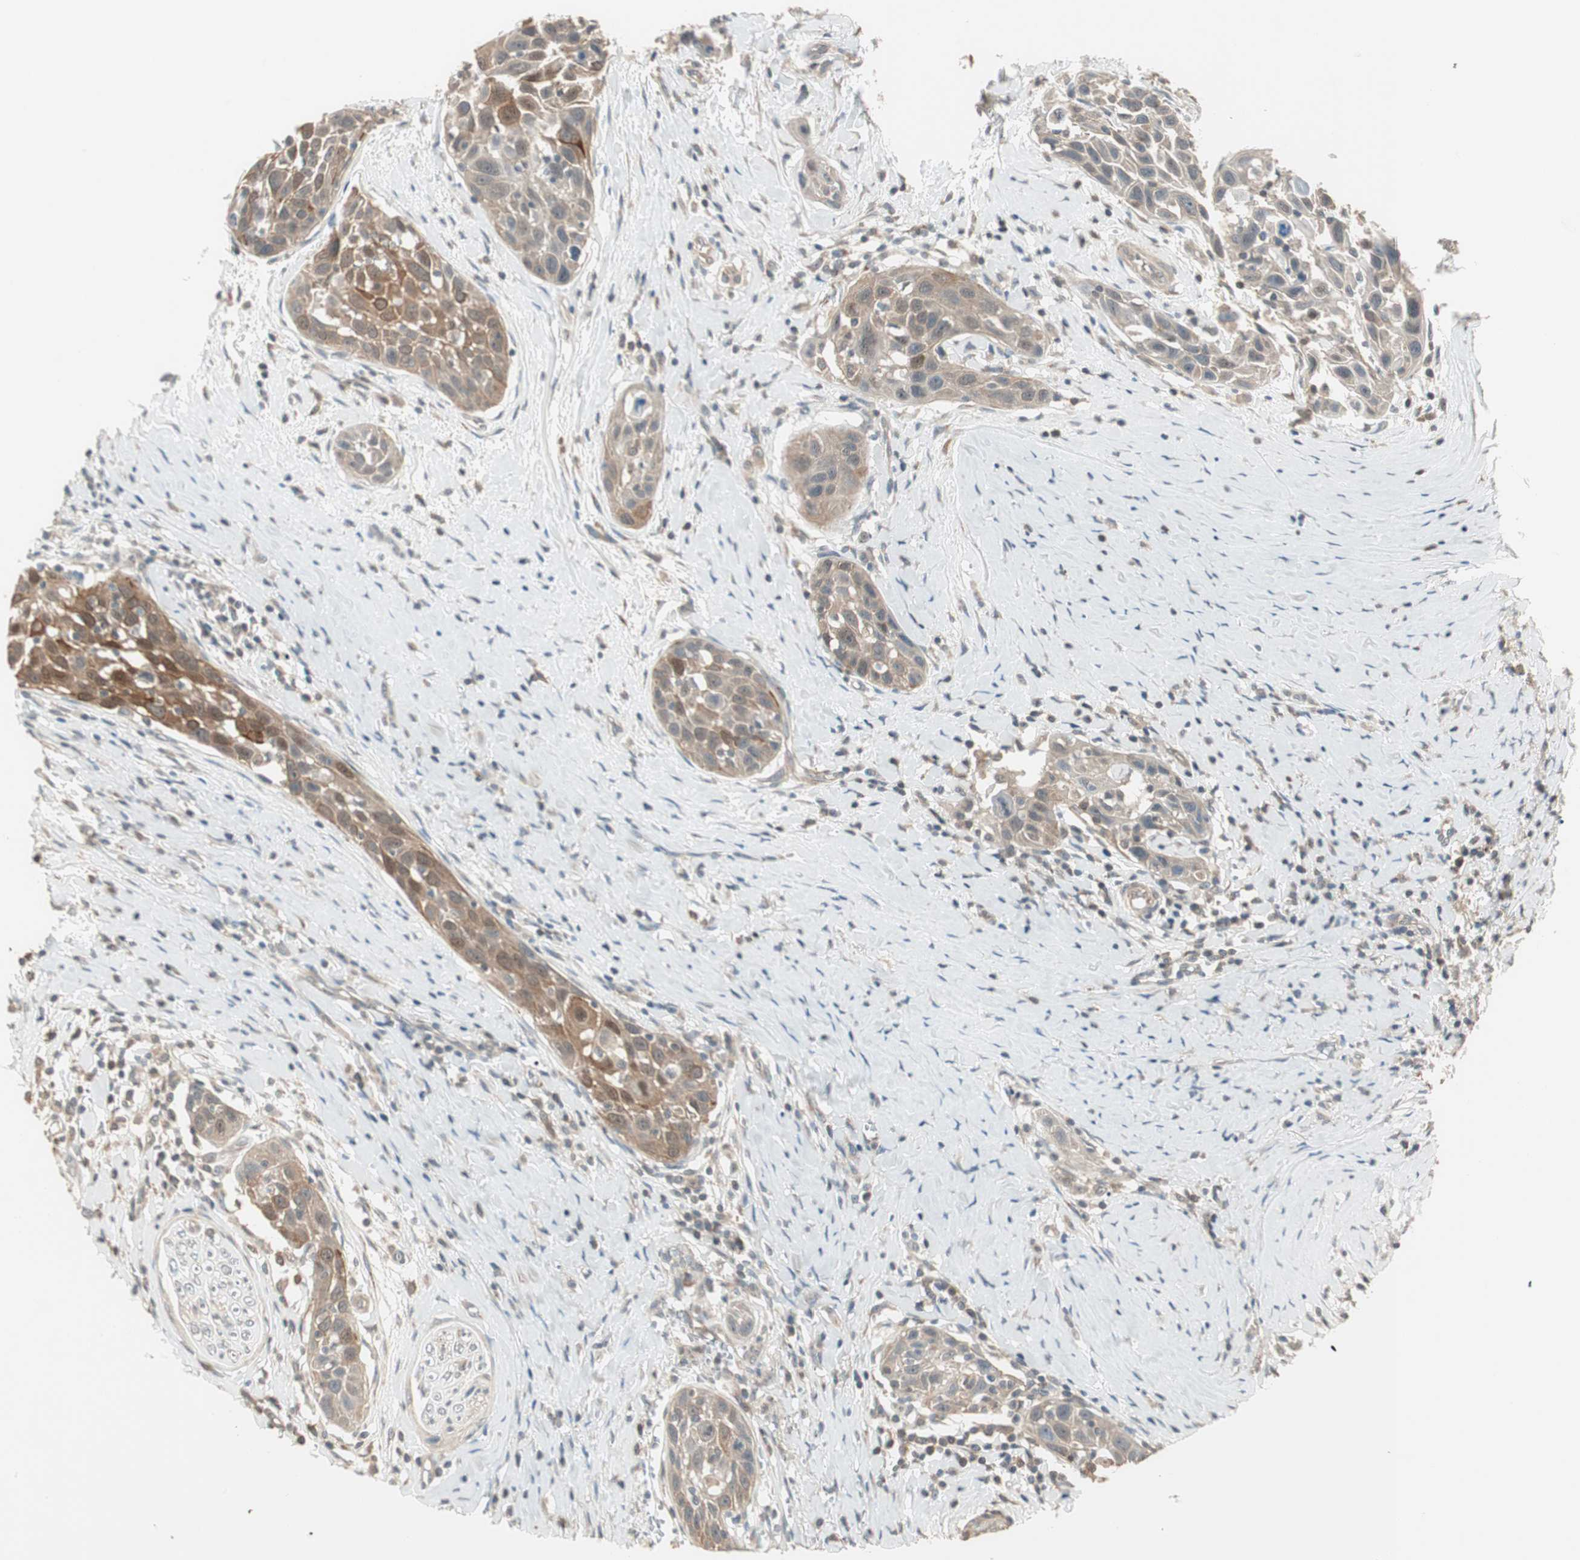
{"staining": {"intensity": "moderate", "quantity": "25%-75%", "location": "cytoplasmic/membranous"}, "tissue": "head and neck cancer", "cell_type": "Tumor cells", "image_type": "cancer", "snomed": [{"axis": "morphology", "description": "Normal tissue, NOS"}, {"axis": "morphology", "description": "Squamous cell carcinoma, NOS"}, {"axis": "topography", "description": "Oral tissue"}, {"axis": "topography", "description": "Head-Neck"}], "caption": "About 25%-75% of tumor cells in head and neck squamous cell carcinoma display moderate cytoplasmic/membranous protein expression as visualized by brown immunohistochemical staining.", "gene": "TRIM21", "patient": {"sex": "female", "age": 50}}